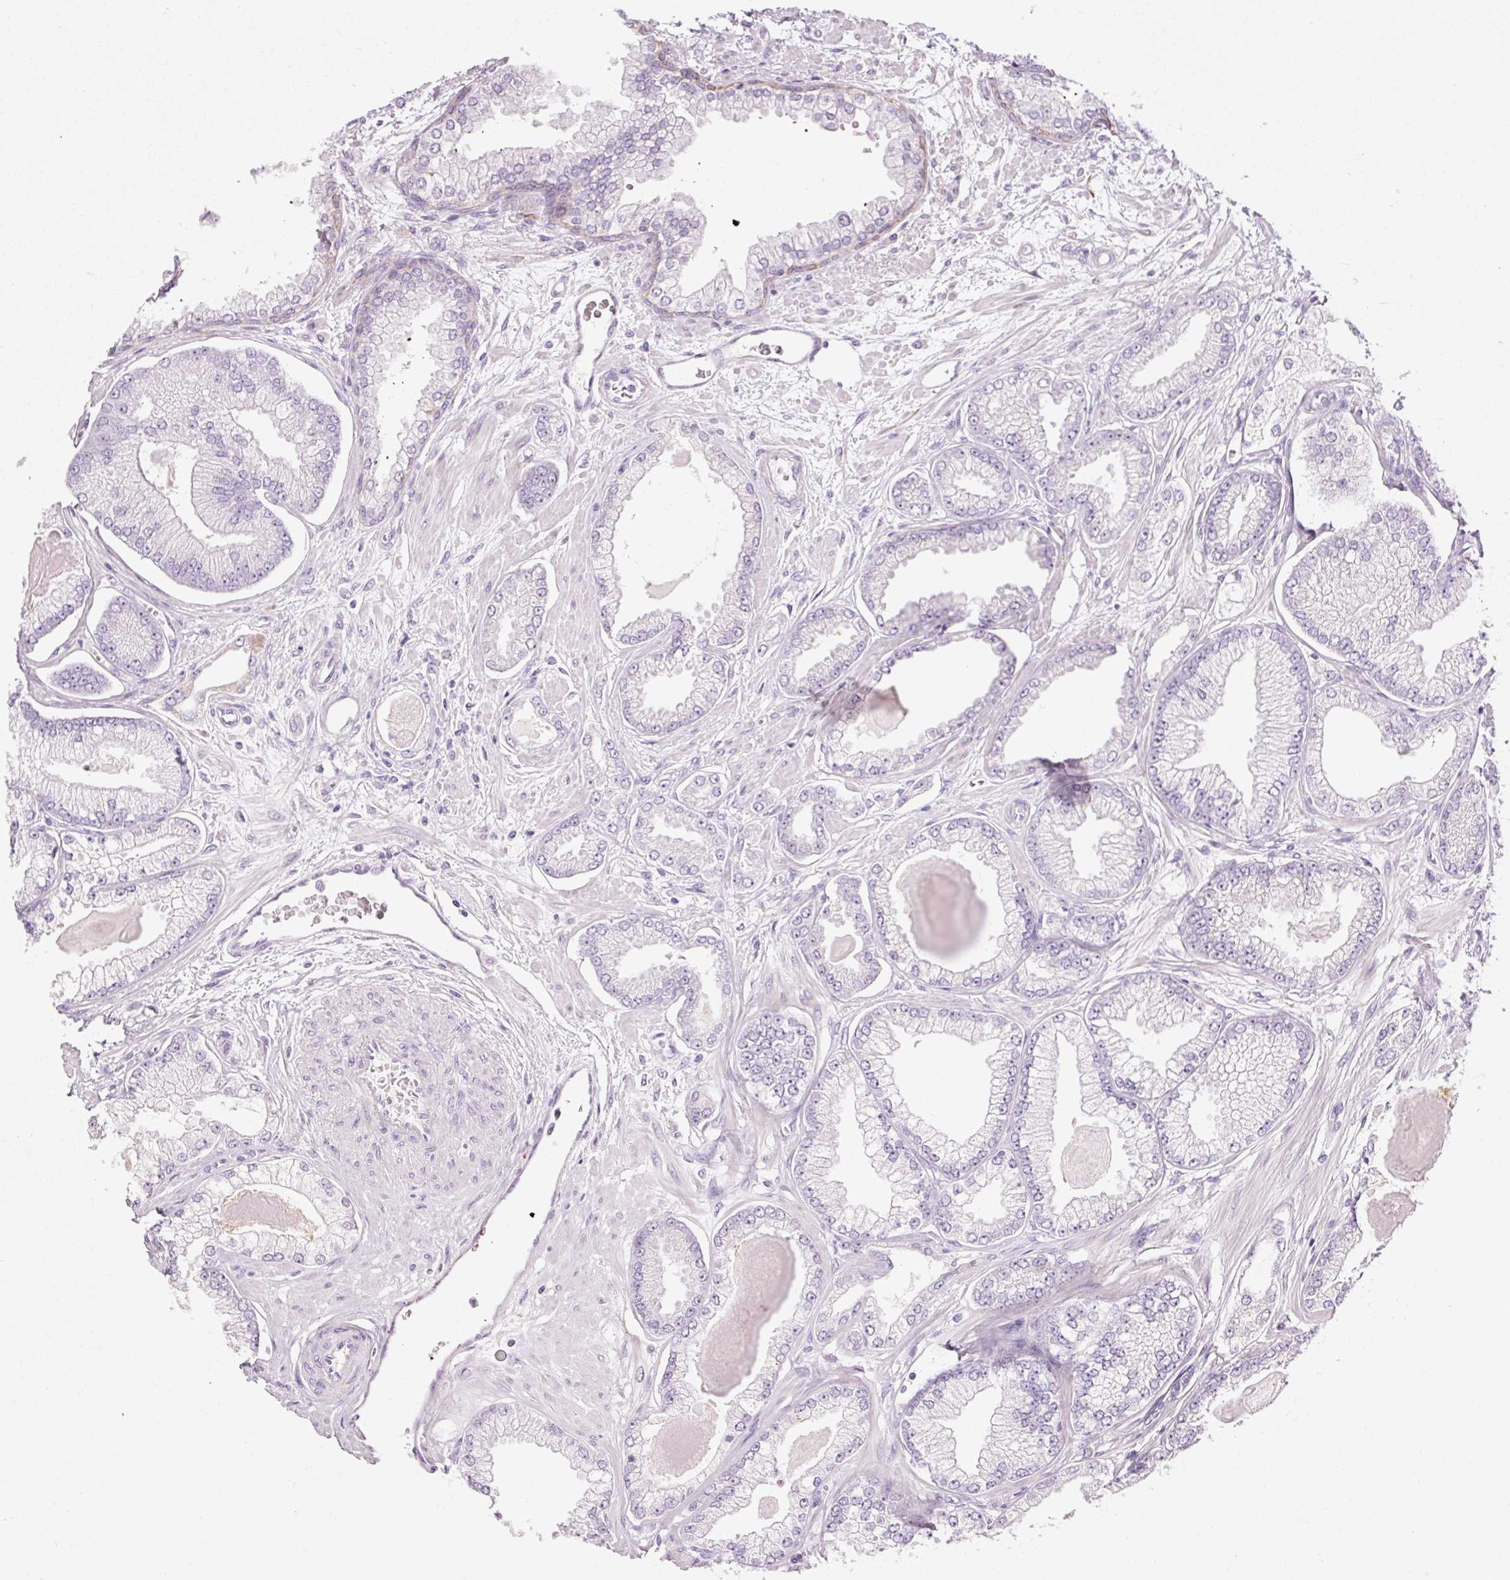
{"staining": {"intensity": "negative", "quantity": "none", "location": "none"}, "tissue": "prostate cancer", "cell_type": "Tumor cells", "image_type": "cancer", "snomed": [{"axis": "morphology", "description": "Adenocarcinoma, Low grade"}, {"axis": "topography", "description": "Prostate"}], "caption": "Low-grade adenocarcinoma (prostate) was stained to show a protein in brown. There is no significant expression in tumor cells.", "gene": "CARD16", "patient": {"sex": "male", "age": 64}}